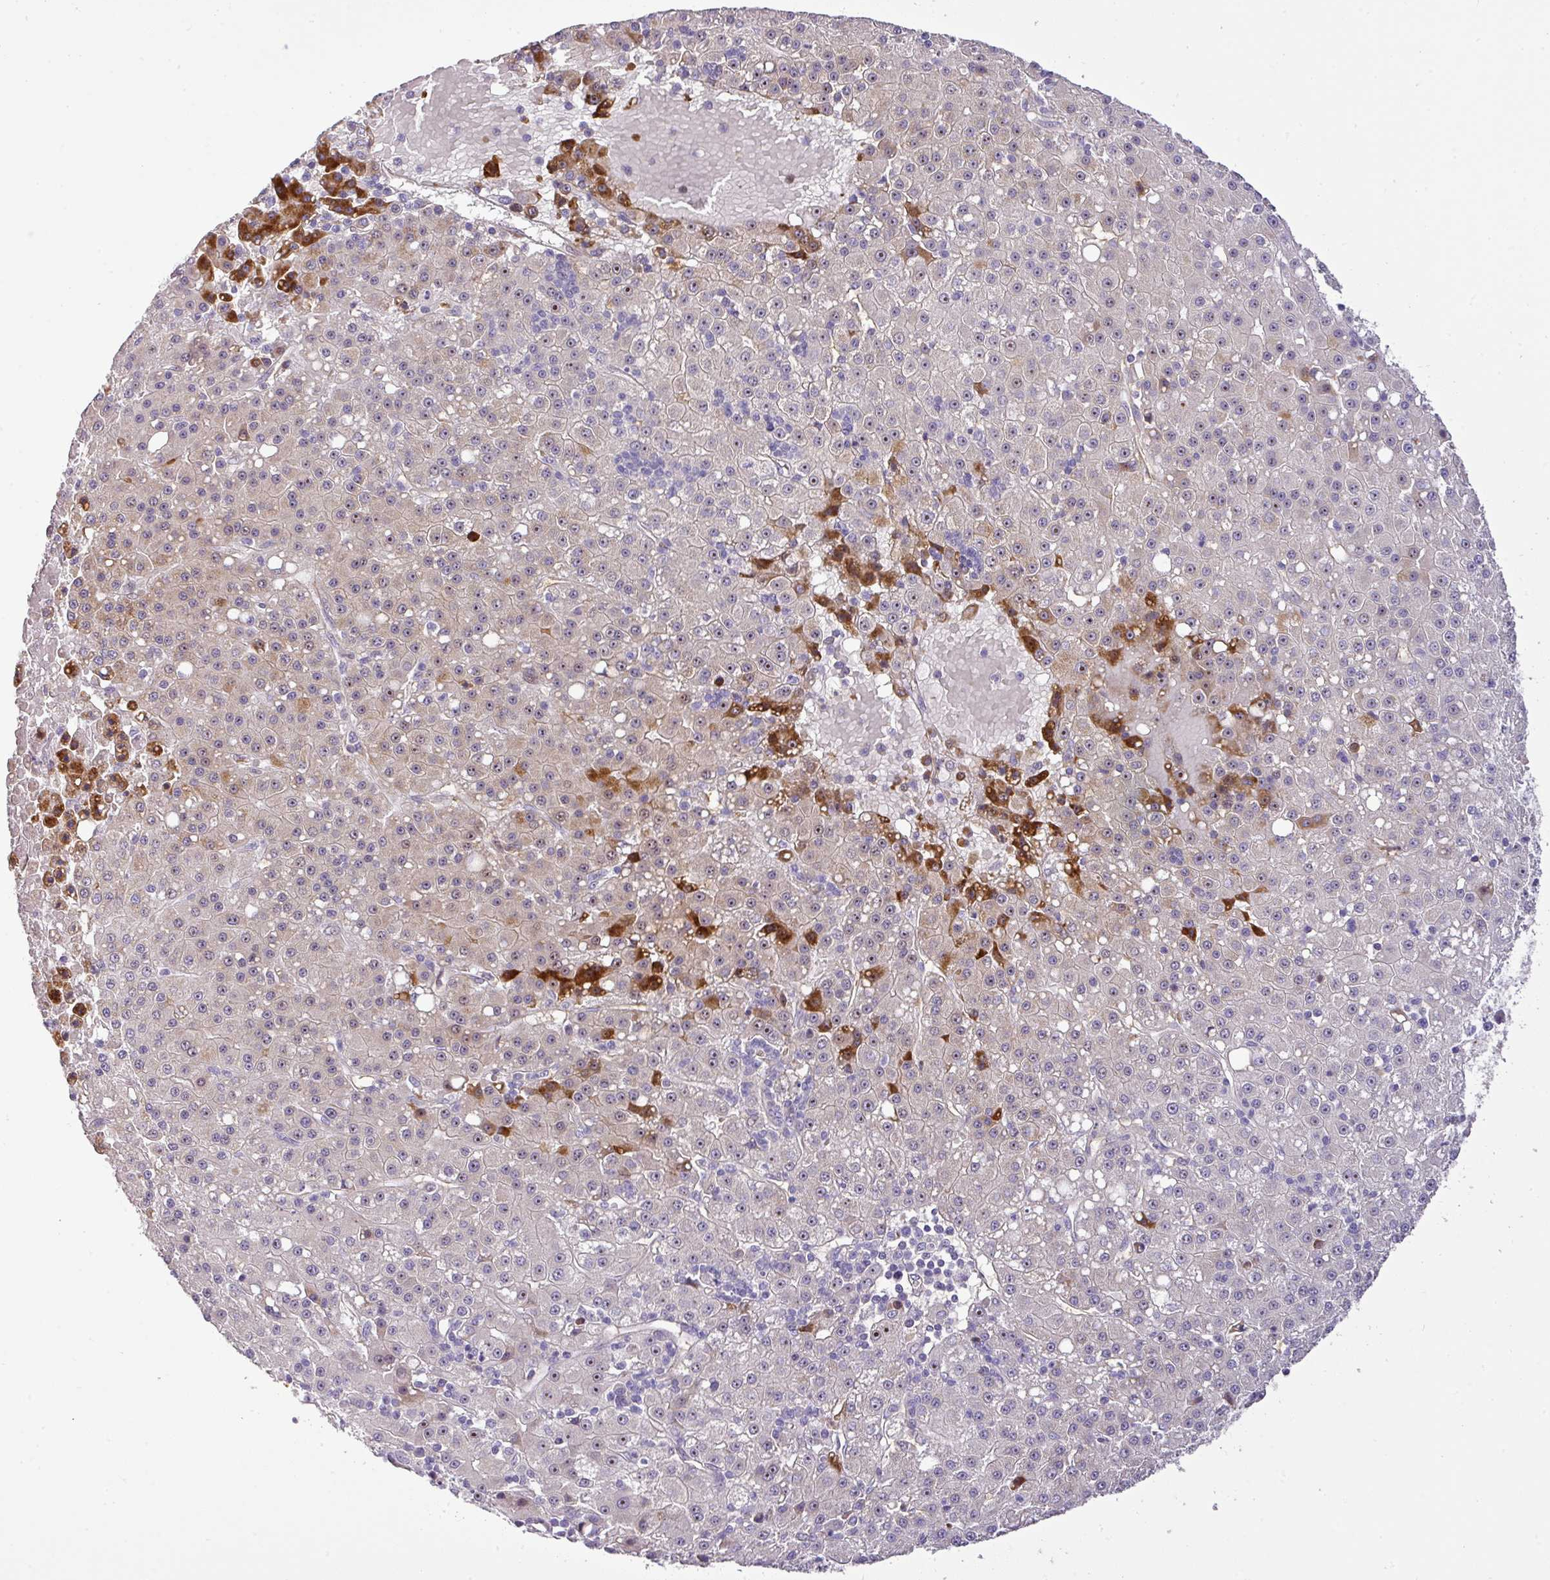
{"staining": {"intensity": "strong", "quantity": "<25%", "location": "cytoplasmic/membranous,nuclear"}, "tissue": "liver cancer", "cell_type": "Tumor cells", "image_type": "cancer", "snomed": [{"axis": "morphology", "description": "Carcinoma, Hepatocellular, NOS"}, {"axis": "topography", "description": "Liver"}], "caption": "Liver hepatocellular carcinoma stained with DAB (3,3'-diaminobenzidine) immunohistochemistry (IHC) exhibits medium levels of strong cytoplasmic/membranous and nuclear staining in approximately <25% of tumor cells.", "gene": "ATP6V1F", "patient": {"sex": "male", "age": 76}}